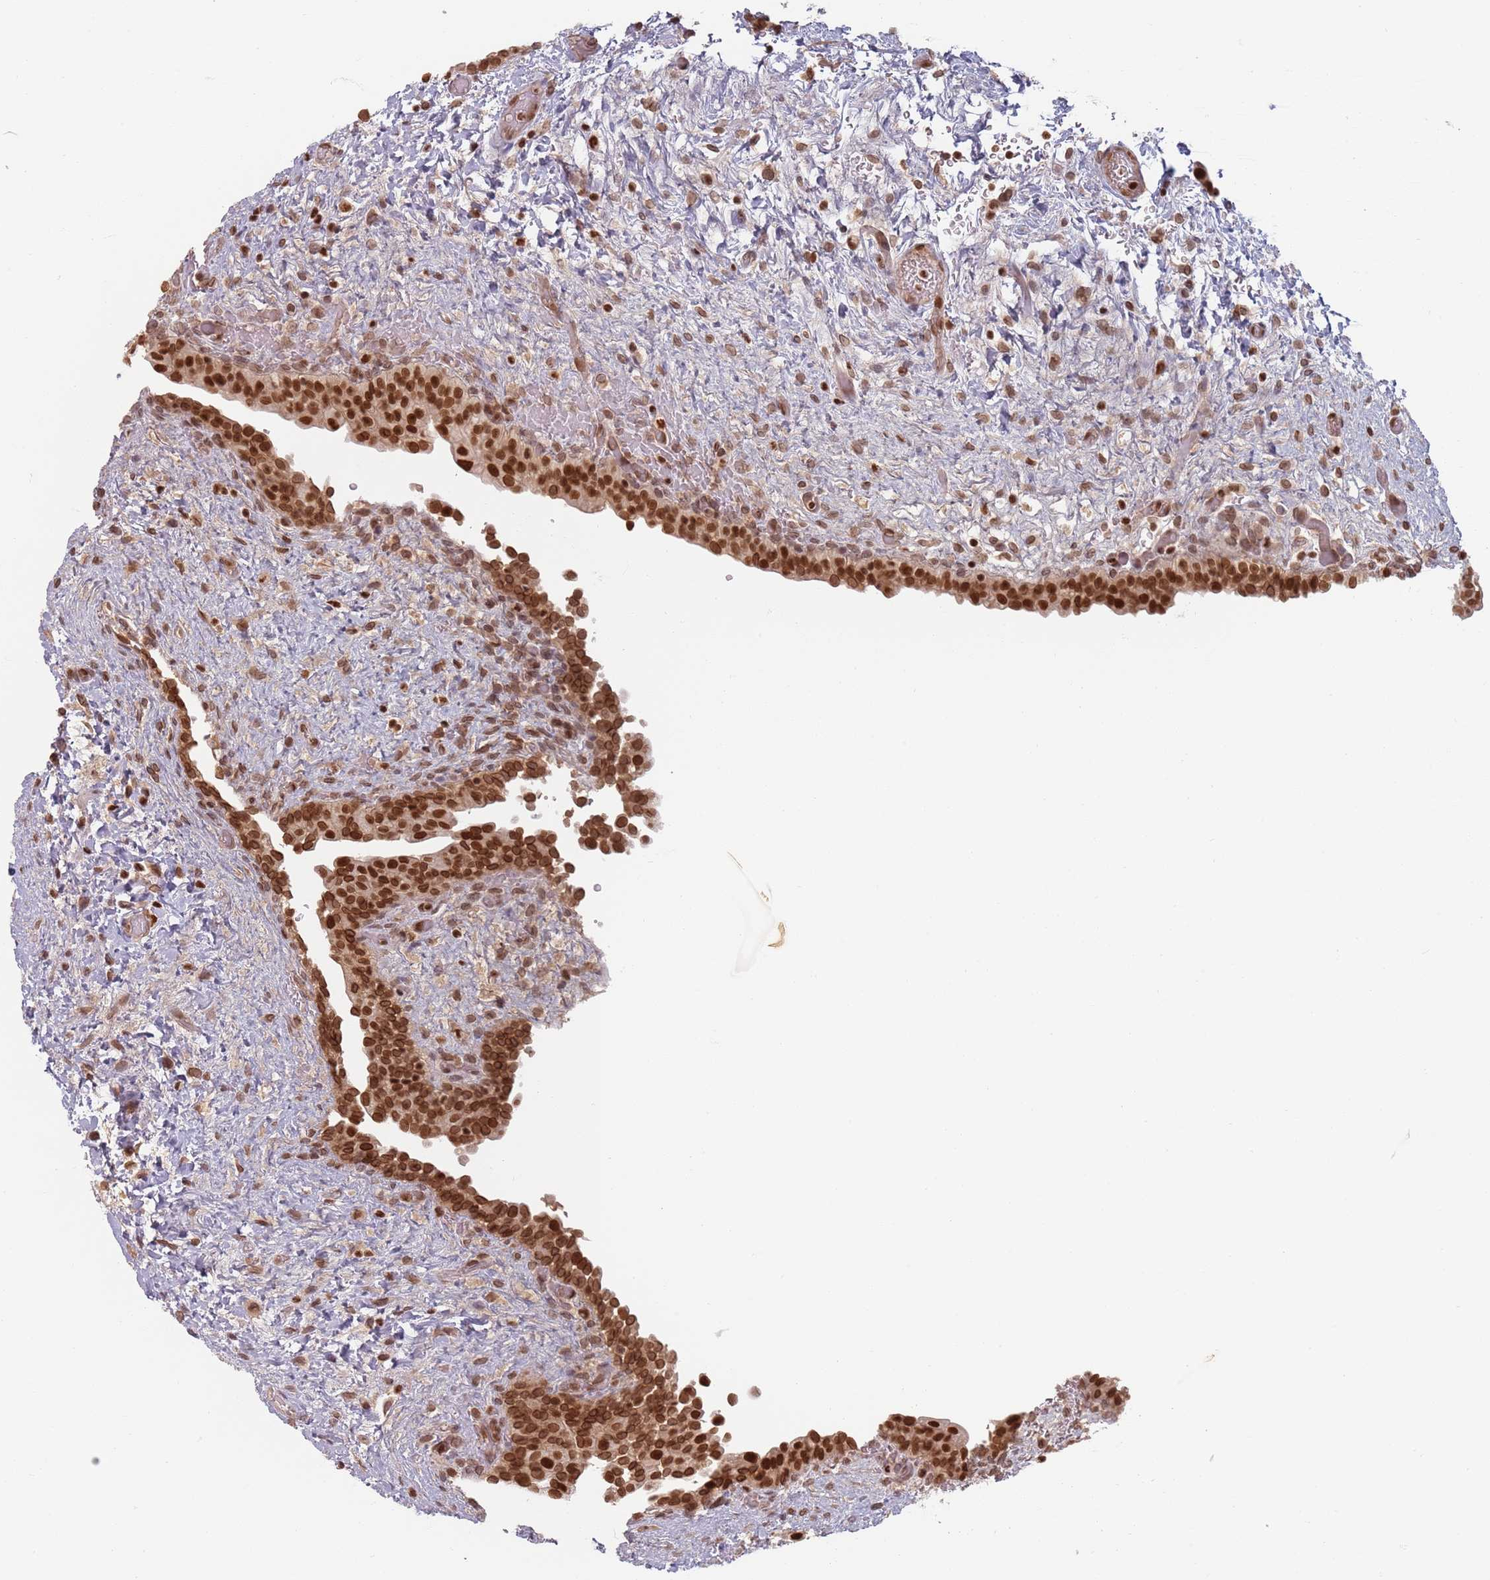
{"staining": {"intensity": "strong", "quantity": ">75%", "location": "nuclear"}, "tissue": "urinary bladder", "cell_type": "Urothelial cells", "image_type": "normal", "snomed": [{"axis": "morphology", "description": "Normal tissue, NOS"}, {"axis": "topography", "description": "Urinary bladder"}], "caption": "Immunohistochemistry (DAB) staining of normal human urinary bladder reveals strong nuclear protein expression in about >75% of urothelial cells.", "gene": "NUP50", "patient": {"sex": "male", "age": 69}}